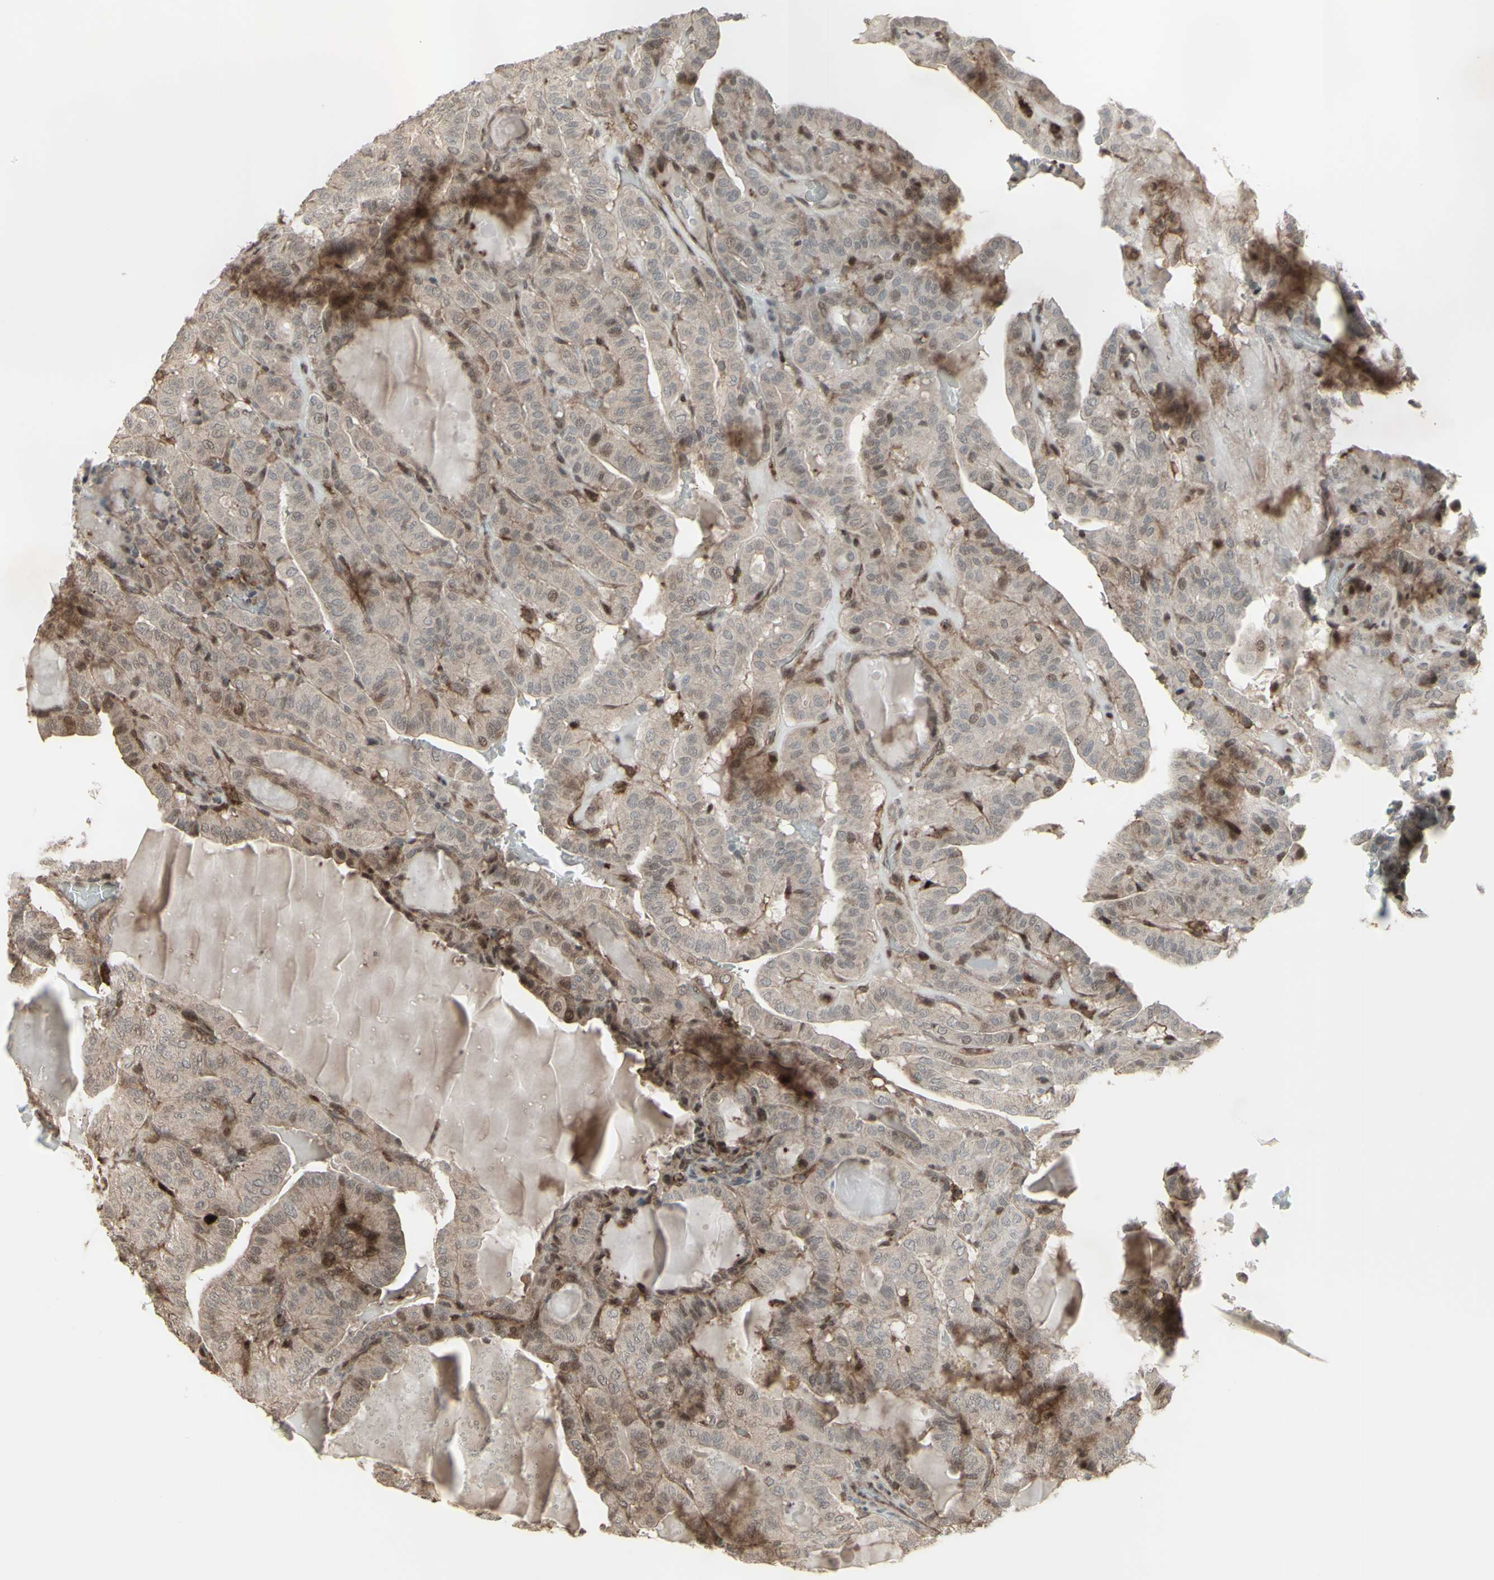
{"staining": {"intensity": "moderate", "quantity": "<25%", "location": "nuclear"}, "tissue": "thyroid cancer", "cell_type": "Tumor cells", "image_type": "cancer", "snomed": [{"axis": "morphology", "description": "Papillary adenocarcinoma, NOS"}, {"axis": "topography", "description": "Thyroid gland"}], "caption": "A photomicrograph of thyroid papillary adenocarcinoma stained for a protein displays moderate nuclear brown staining in tumor cells.", "gene": "CD33", "patient": {"sex": "male", "age": 77}}